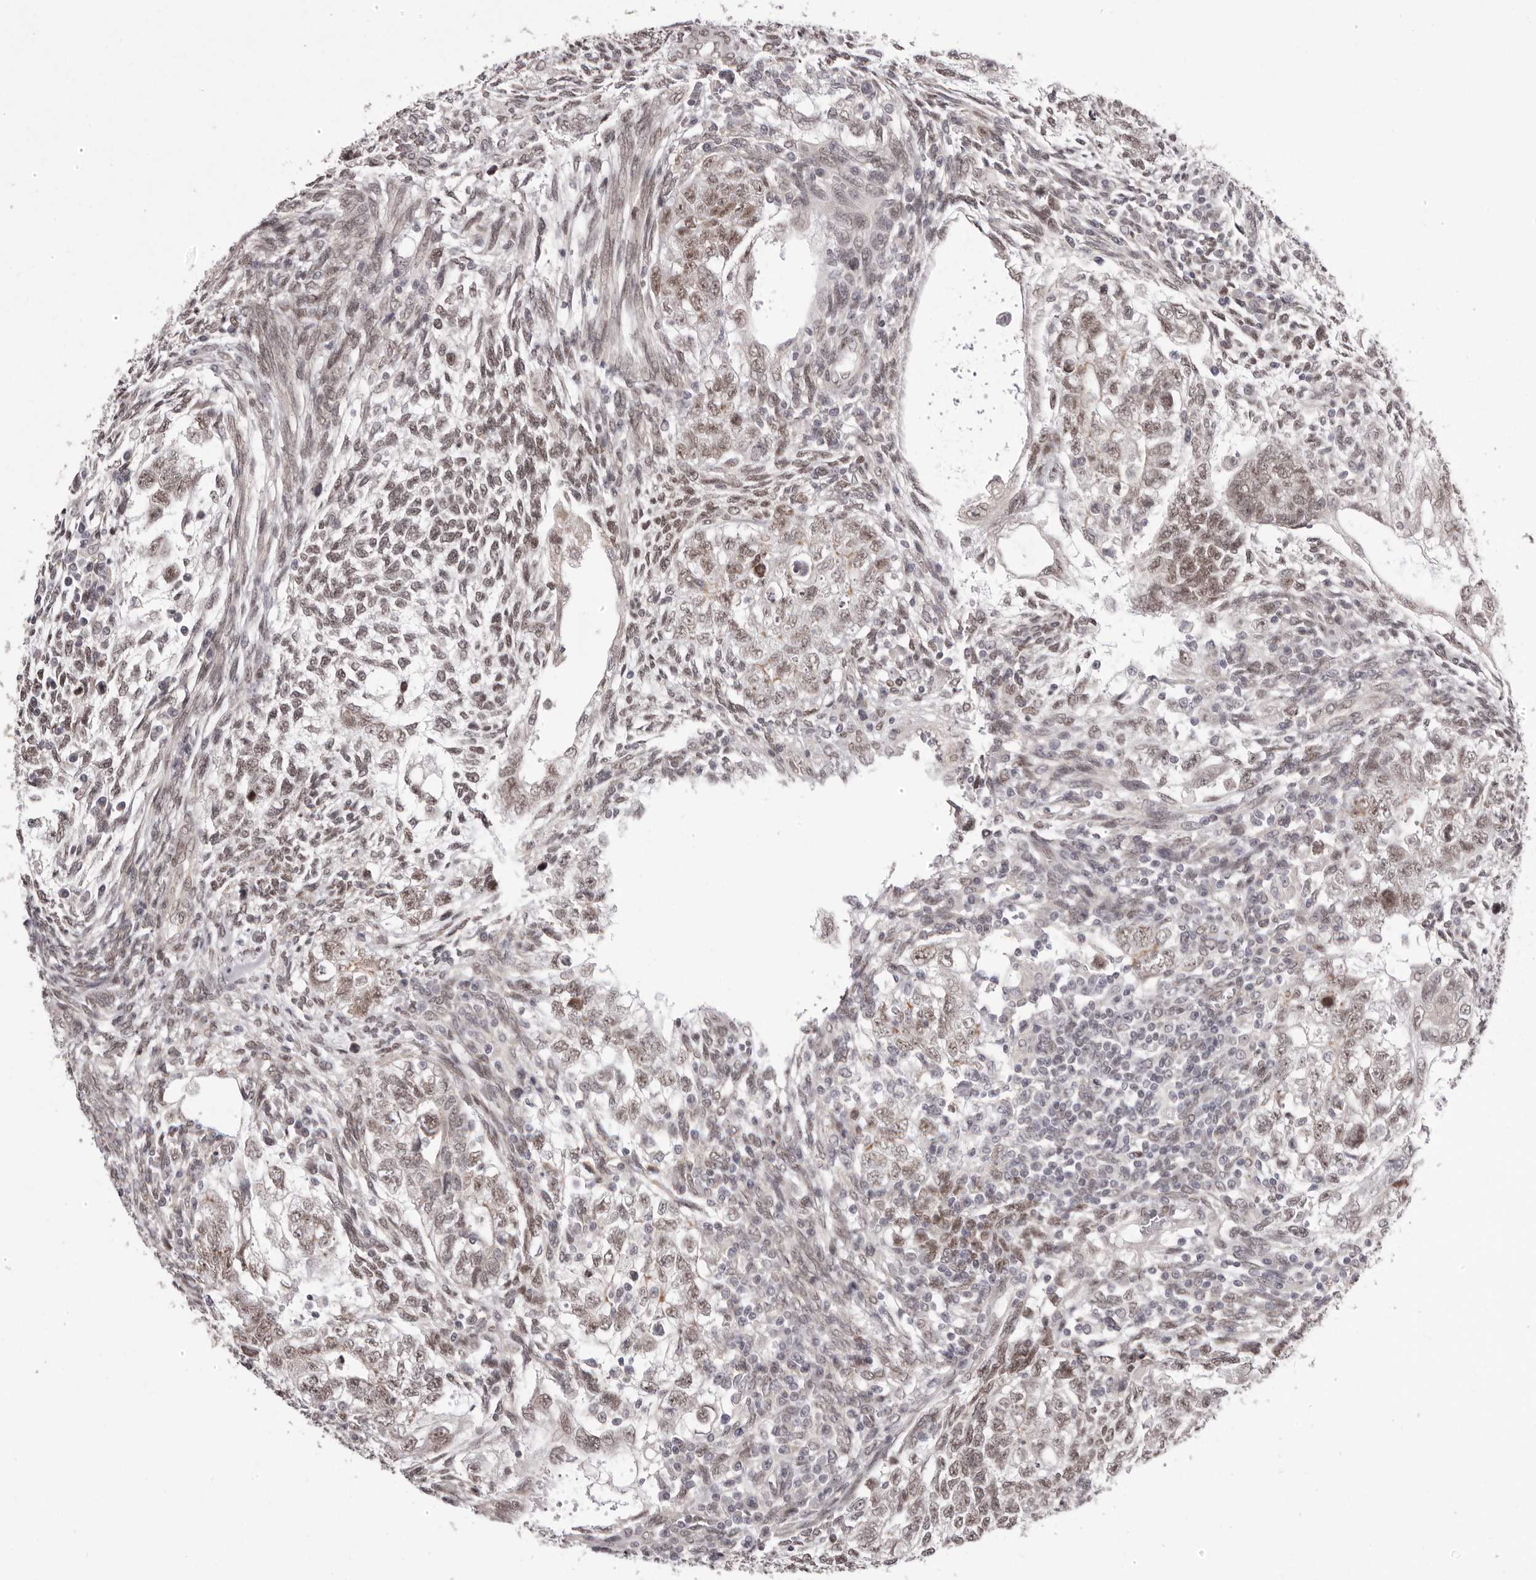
{"staining": {"intensity": "moderate", "quantity": ">75%", "location": "nuclear"}, "tissue": "testis cancer", "cell_type": "Tumor cells", "image_type": "cancer", "snomed": [{"axis": "morphology", "description": "Carcinoma, Embryonal, NOS"}, {"axis": "topography", "description": "Testis"}], "caption": "Immunohistochemical staining of human testis cancer demonstrates medium levels of moderate nuclear protein positivity in approximately >75% of tumor cells. (Brightfield microscopy of DAB IHC at high magnification).", "gene": "RNF2", "patient": {"sex": "male", "age": 37}}